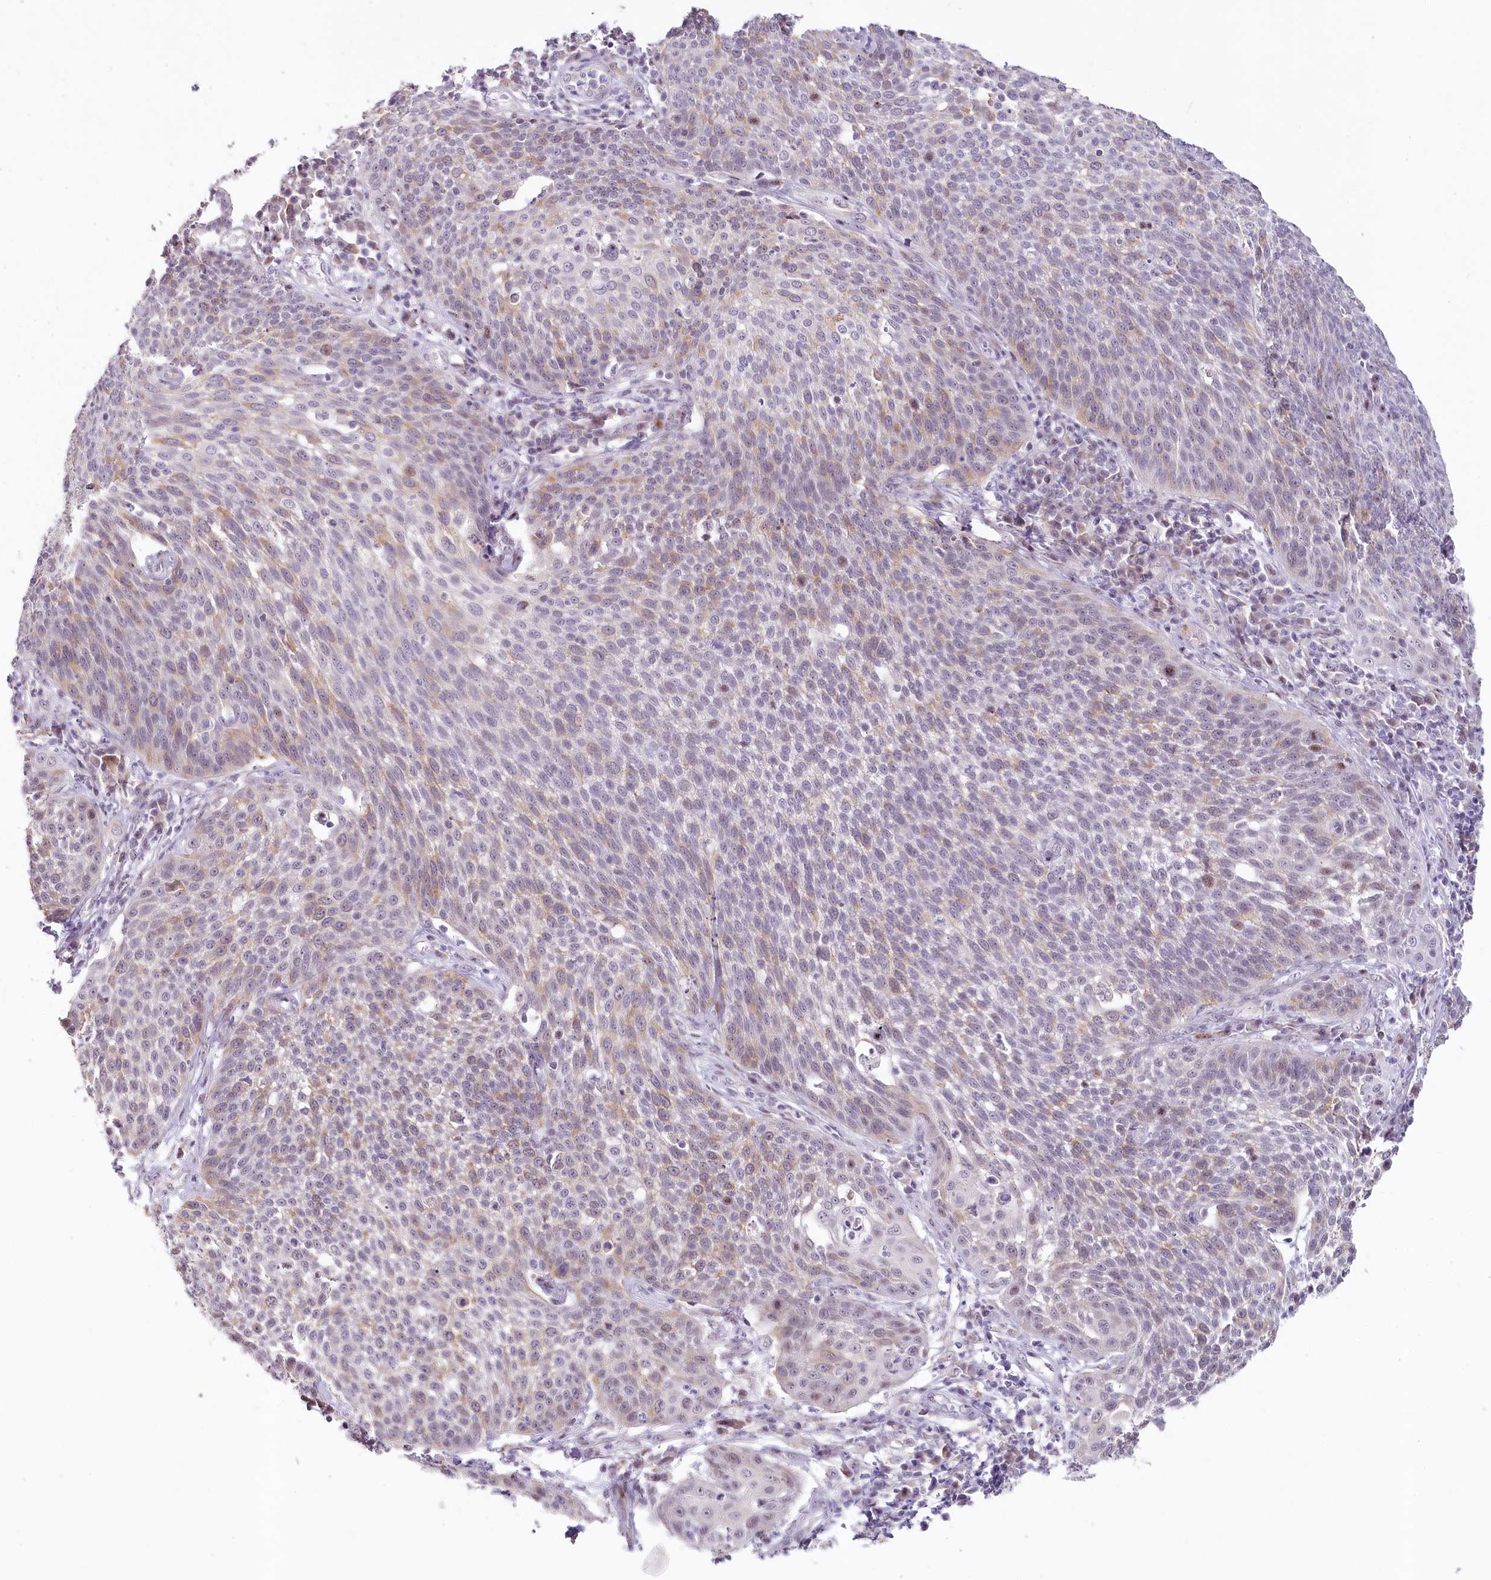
{"staining": {"intensity": "weak", "quantity": "25%-75%", "location": "cytoplasmic/membranous,nuclear"}, "tissue": "cervical cancer", "cell_type": "Tumor cells", "image_type": "cancer", "snomed": [{"axis": "morphology", "description": "Squamous cell carcinoma, NOS"}, {"axis": "topography", "description": "Cervix"}], "caption": "Protein staining of cervical cancer tissue exhibits weak cytoplasmic/membranous and nuclear expression in approximately 25%-75% of tumor cells.", "gene": "HPD", "patient": {"sex": "female", "age": 34}}